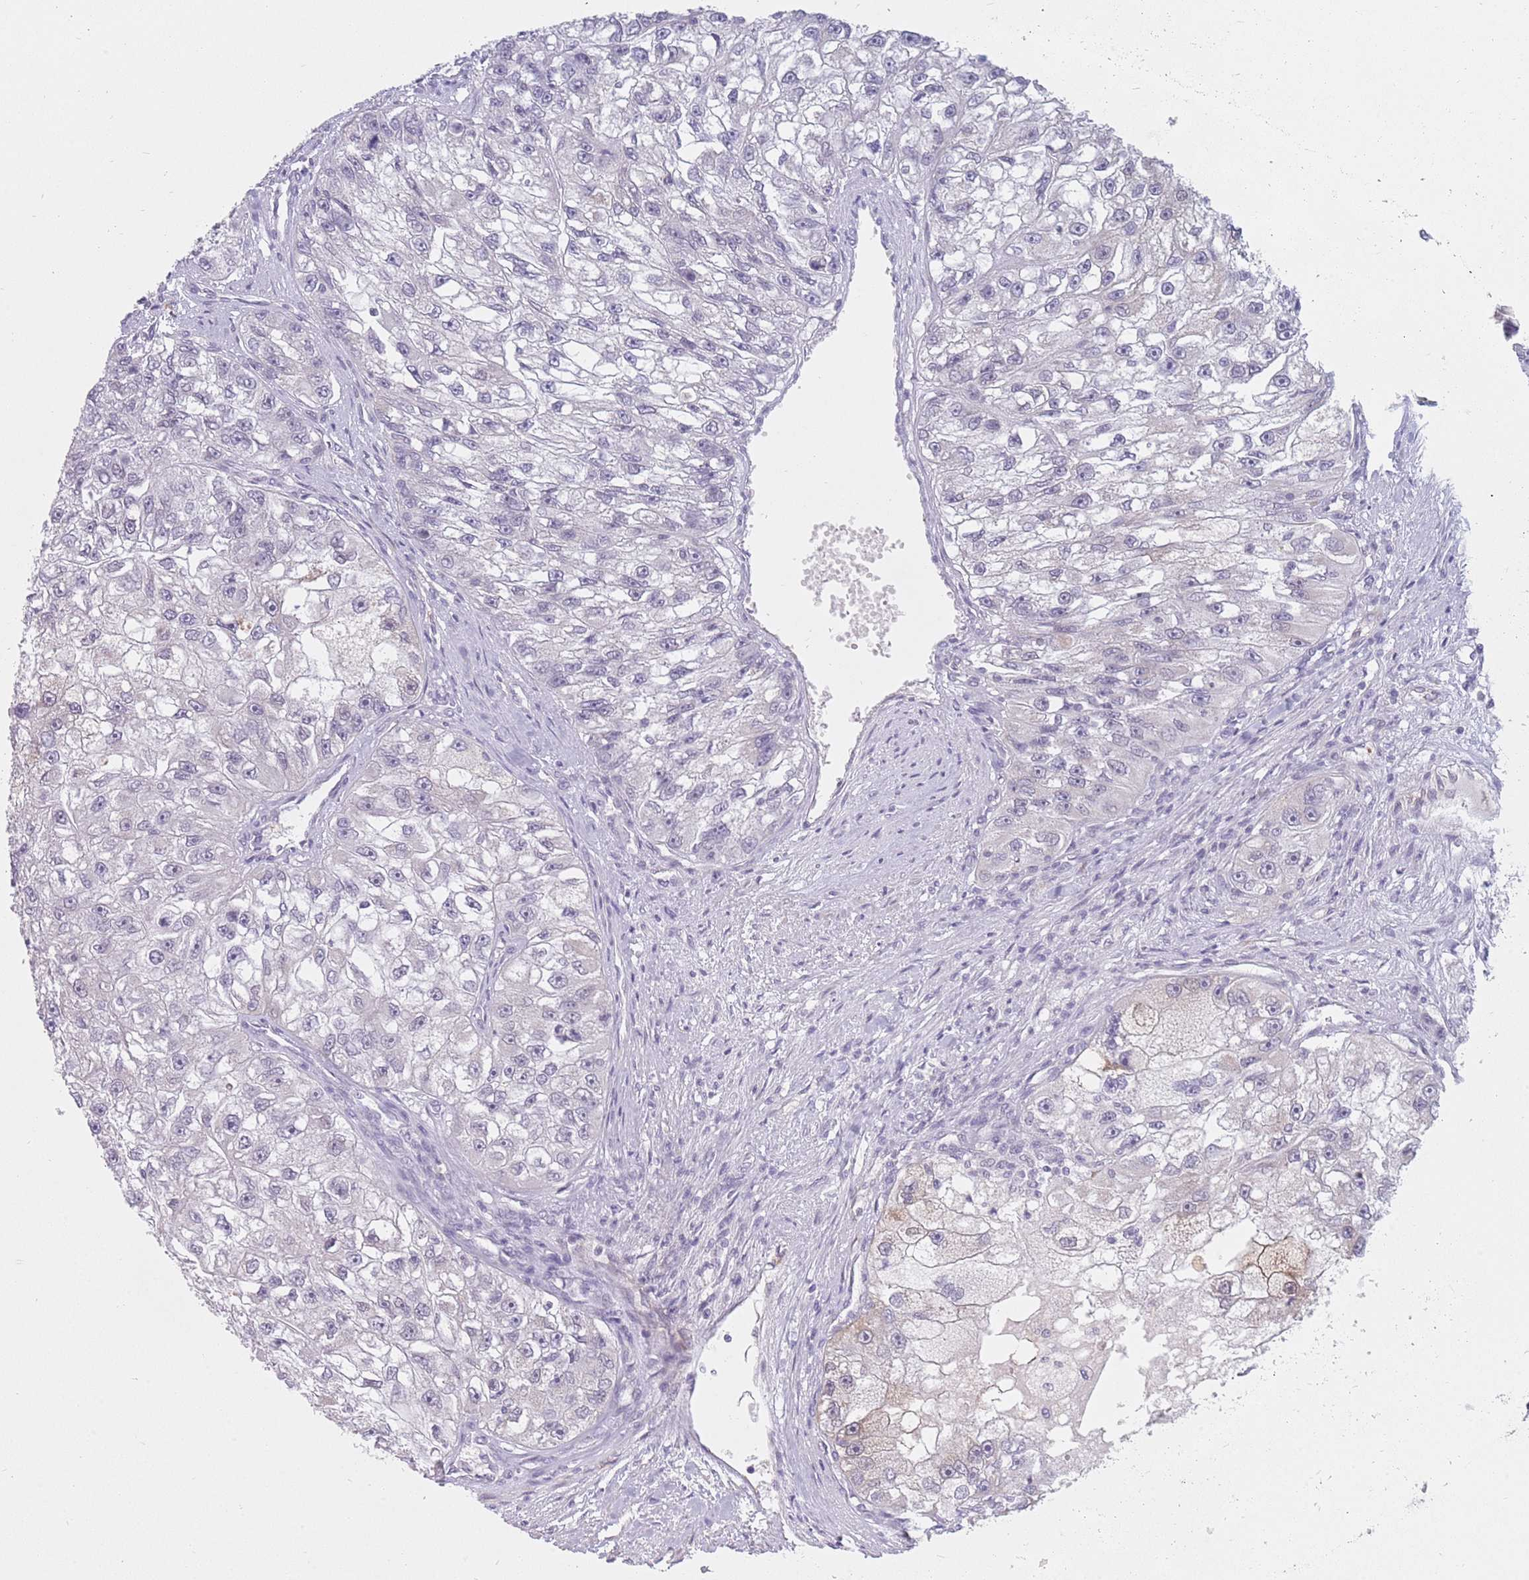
{"staining": {"intensity": "negative", "quantity": "none", "location": "none"}, "tissue": "renal cancer", "cell_type": "Tumor cells", "image_type": "cancer", "snomed": [{"axis": "morphology", "description": "Adenocarcinoma, NOS"}, {"axis": "topography", "description": "Kidney"}], "caption": "Micrograph shows no significant protein positivity in tumor cells of renal adenocarcinoma.", "gene": "ZNF574", "patient": {"sex": "male", "age": 63}}